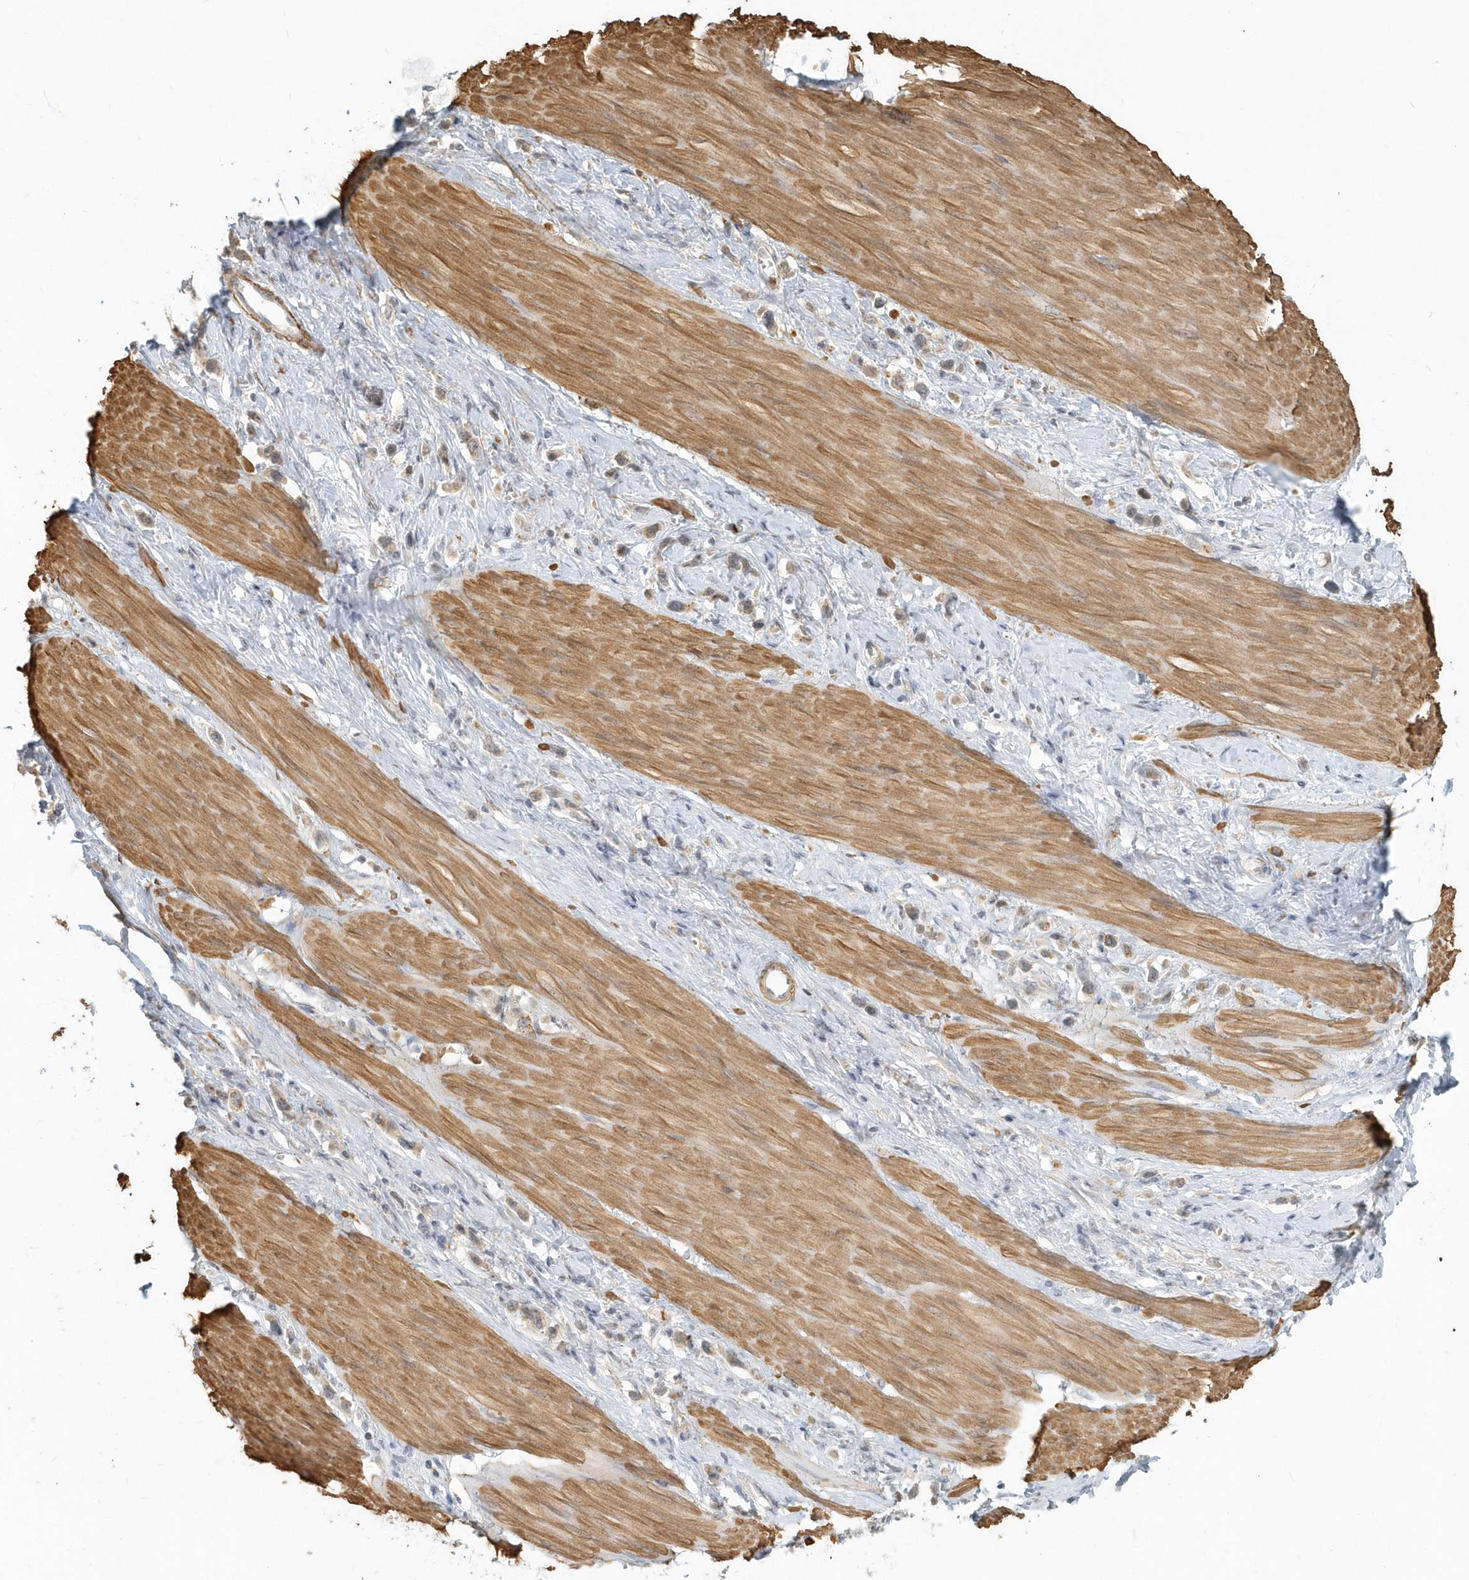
{"staining": {"intensity": "moderate", "quantity": "<25%", "location": "cytoplasmic/membranous"}, "tissue": "stomach cancer", "cell_type": "Tumor cells", "image_type": "cancer", "snomed": [{"axis": "morphology", "description": "Adenocarcinoma, NOS"}, {"axis": "topography", "description": "Stomach"}], "caption": "Moderate cytoplasmic/membranous staining for a protein is present in approximately <25% of tumor cells of stomach adenocarcinoma using immunohistochemistry.", "gene": "NAPB", "patient": {"sex": "female", "age": 65}}